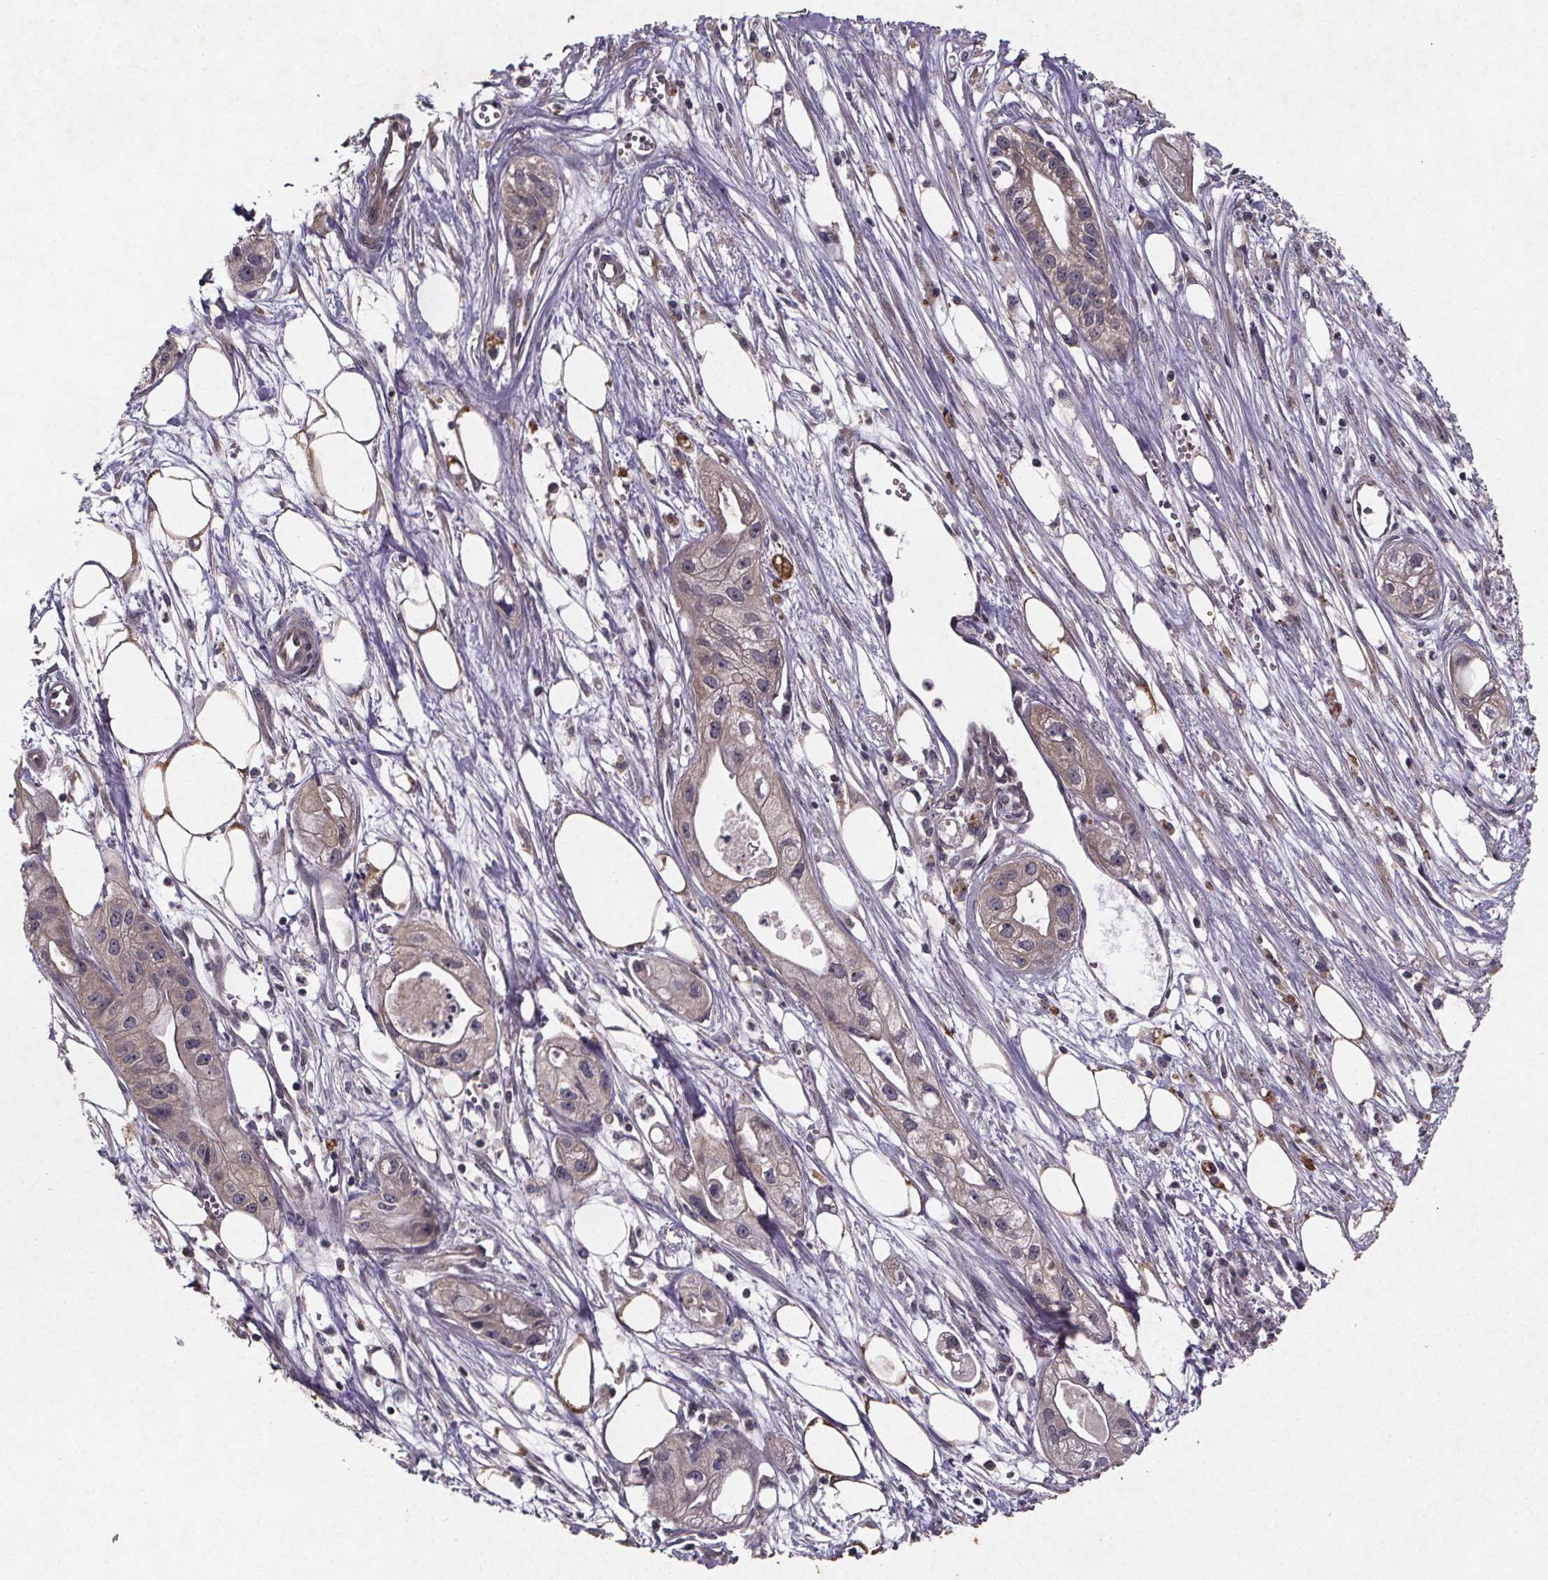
{"staining": {"intensity": "weak", "quantity": "25%-75%", "location": "cytoplasmic/membranous"}, "tissue": "pancreatic cancer", "cell_type": "Tumor cells", "image_type": "cancer", "snomed": [{"axis": "morphology", "description": "Adenocarcinoma, NOS"}, {"axis": "topography", "description": "Pancreas"}], "caption": "This micrograph shows immunohistochemistry (IHC) staining of human adenocarcinoma (pancreatic), with low weak cytoplasmic/membranous expression in about 25%-75% of tumor cells.", "gene": "PIERCE2", "patient": {"sex": "male", "age": 70}}